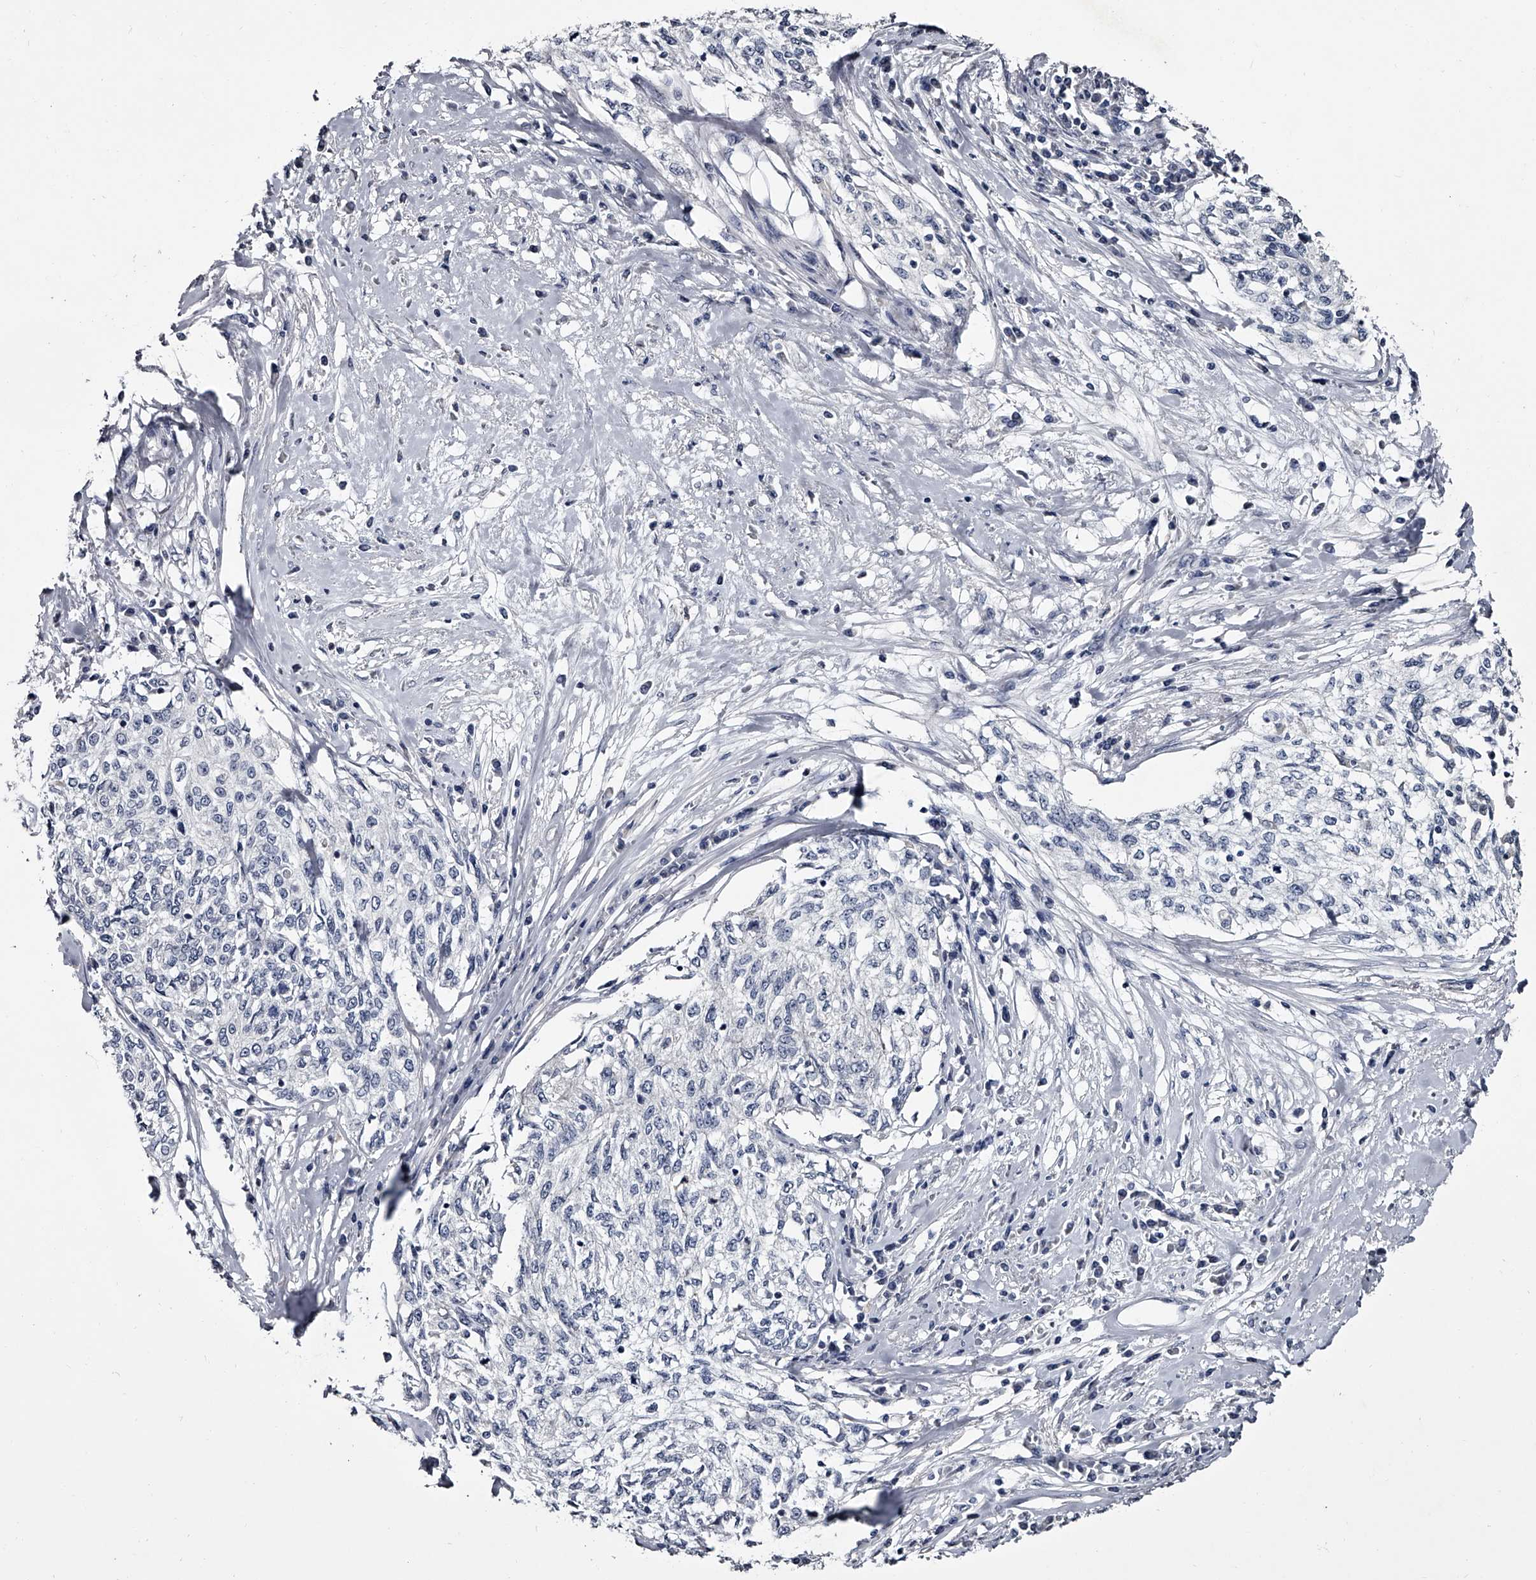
{"staining": {"intensity": "negative", "quantity": "none", "location": "none"}, "tissue": "cervical cancer", "cell_type": "Tumor cells", "image_type": "cancer", "snomed": [{"axis": "morphology", "description": "Squamous cell carcinoma, NOS"}, {"axis": "topography", "description": "Cervix"}], "caption": "An image of human cervical cancer (squamous cell carcinoma) is negative for staining in tumor cells. (Stains: DAB immunohistochemistry (IHC) with hematoxylin counter stain, Microscopy: brightfield microscopy at high magnification).", "gene": "GAPVD1", "patient": {"sex": "female", "age": 57}}